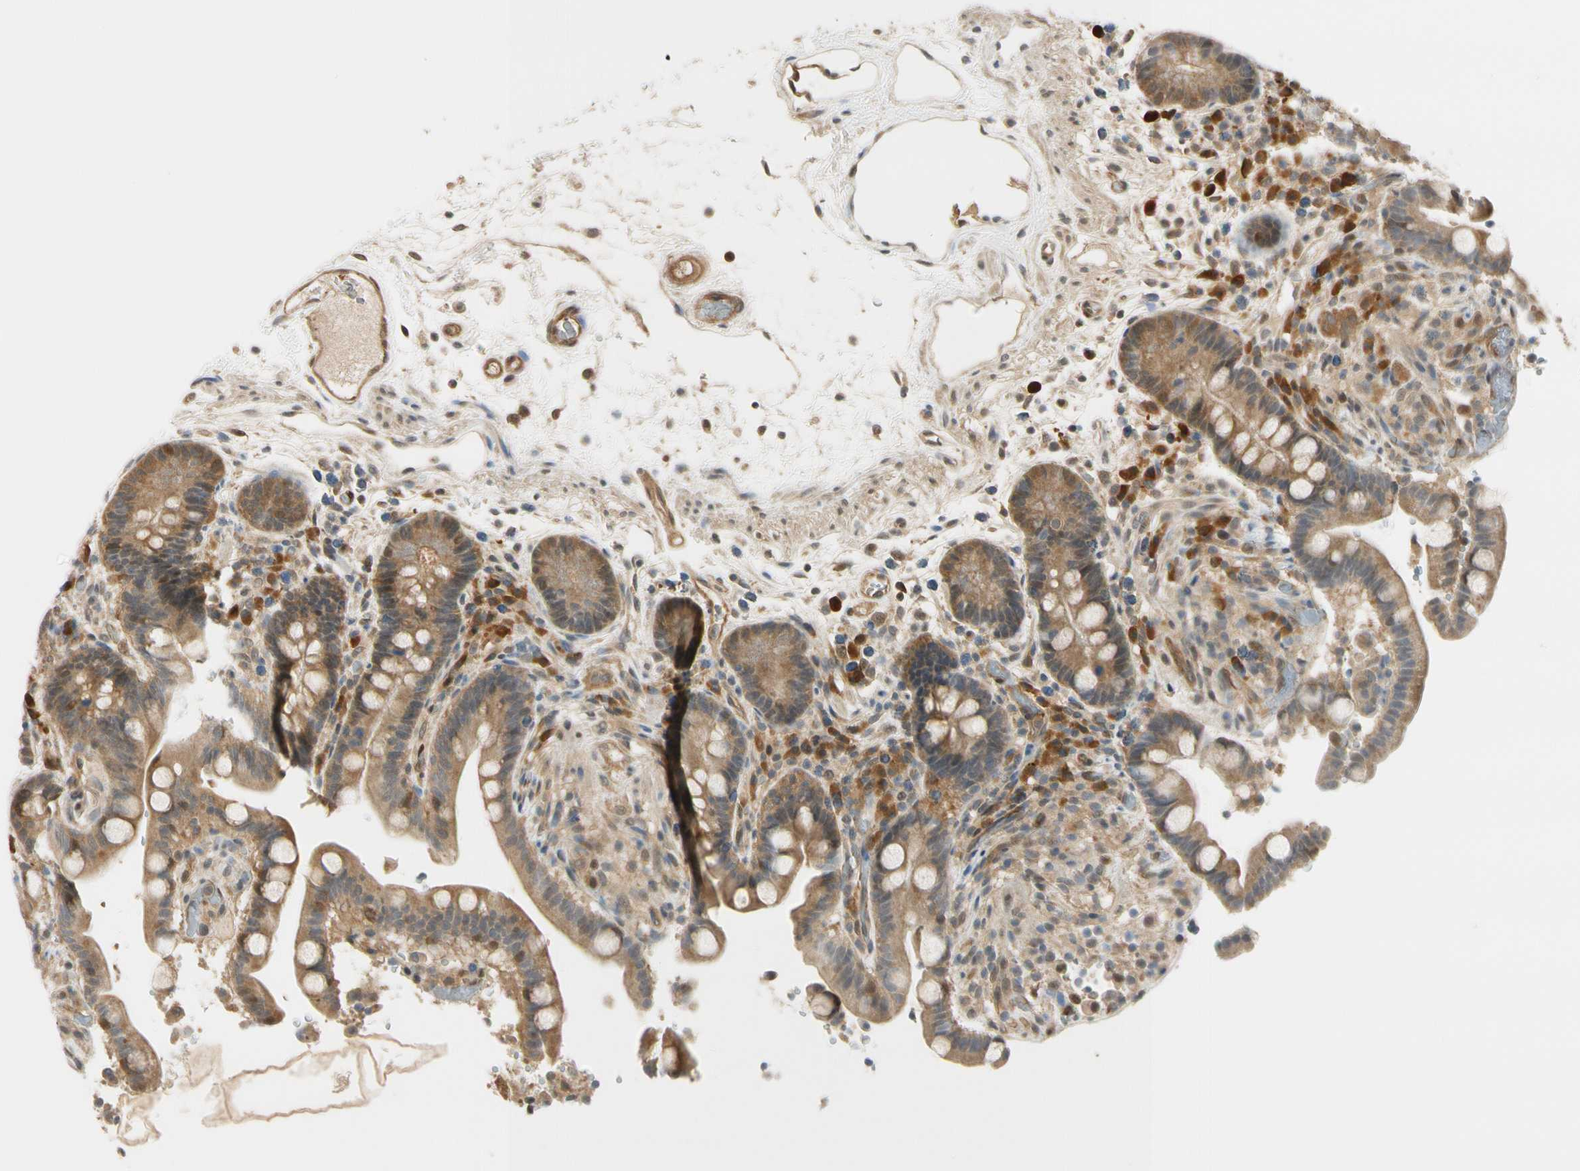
{"staining": {"intensity": "moderate", "quantity": ">75%", "location": "cytoplasmic/membranous"}, "tissue": "colon", "cell_type": "Endothelial cells", "image_type": "normal", "snomed": [{"axis": "morphology", "description": "Normal tissue, NOS"}, {"axis": "topography", "description": "Colon"}], "caption": "Immunohistochemistry (IHC) image of normal colon stained for a protein (brown), which shows medium levels of moderate cytoplasmic/membranous expression in about >75% of endothelial cells.", "gene": "RASGRF1", "patient": {"sex": "male", "age": 73}}